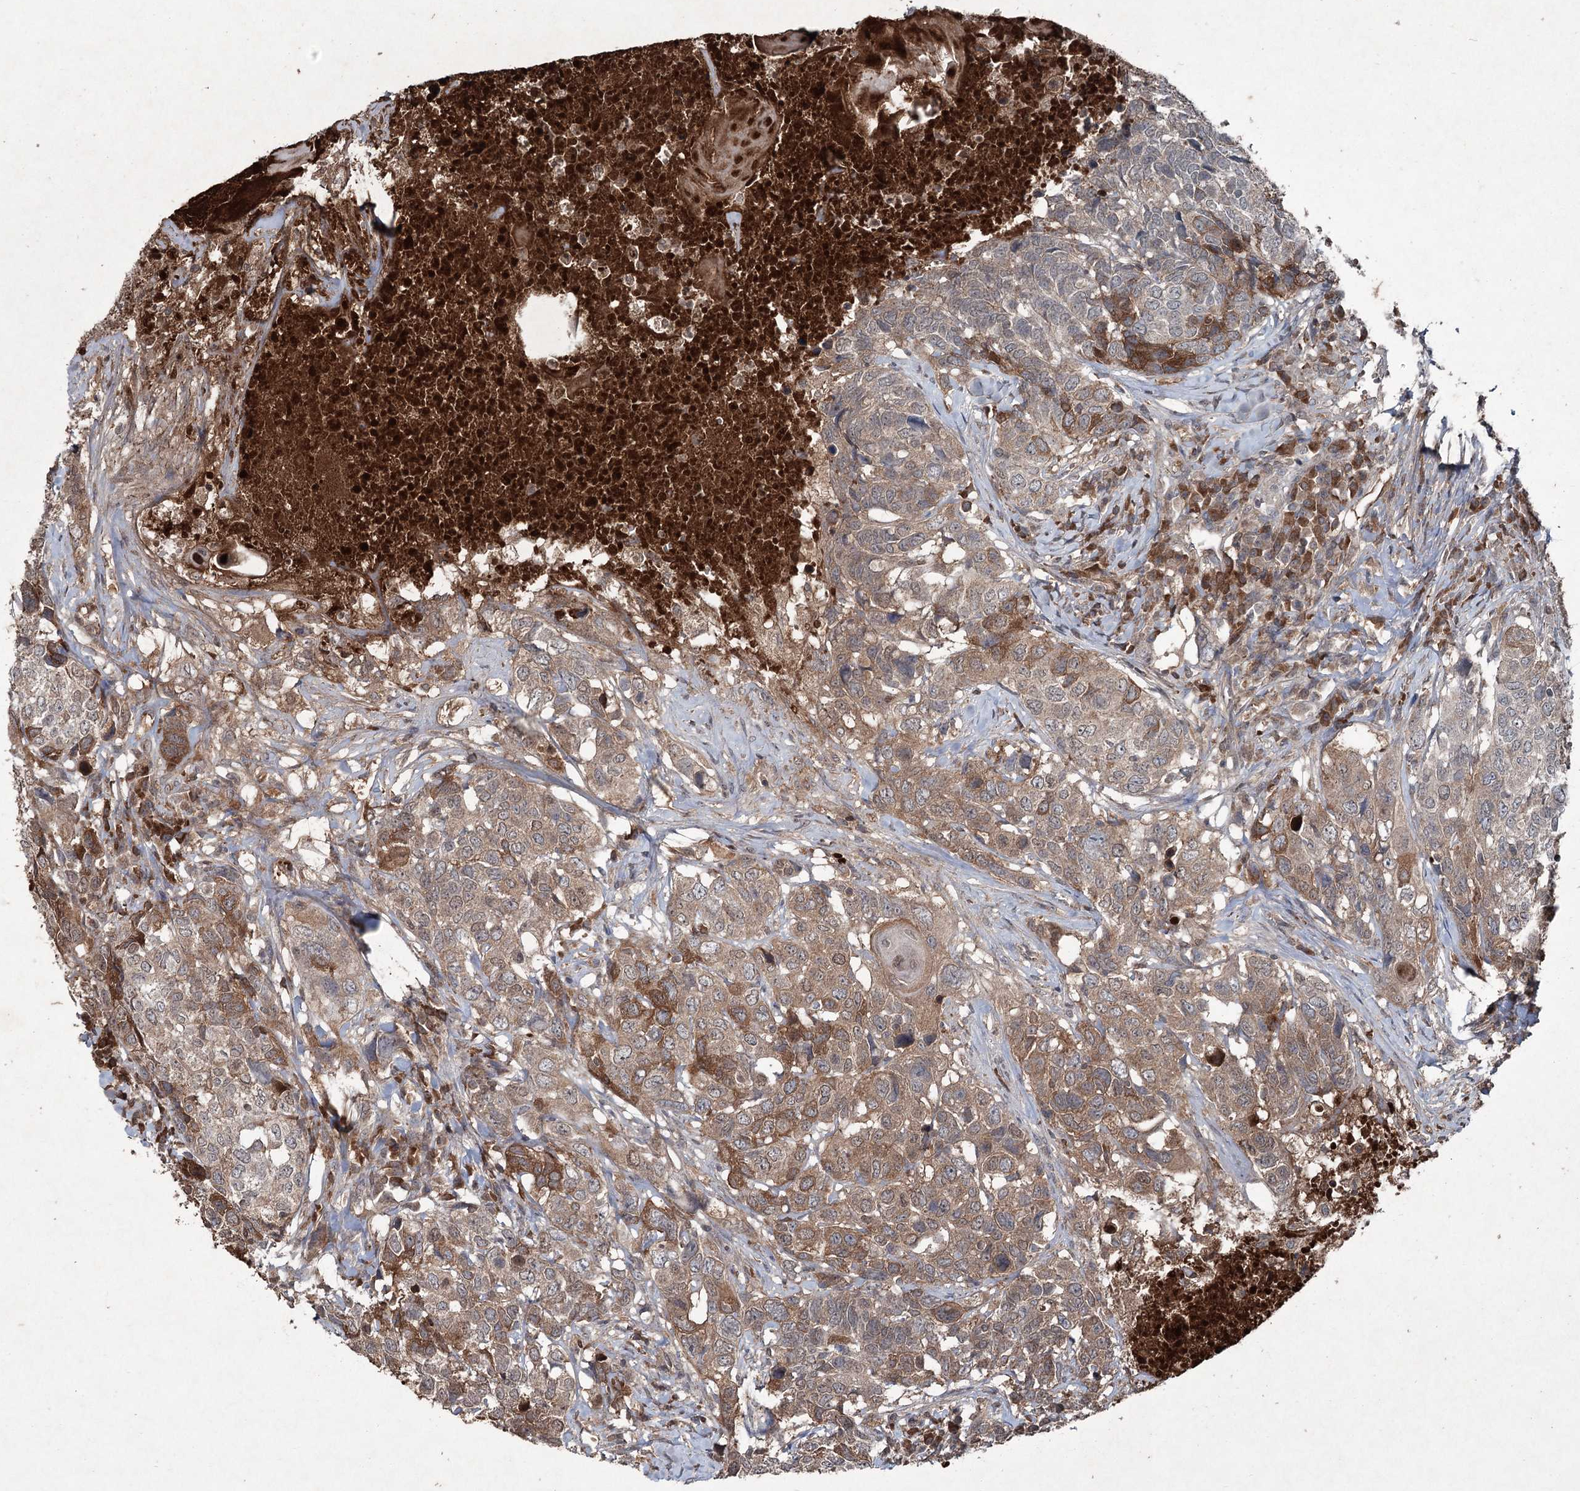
{"staining": {"intensity": "moderate", "quantity": "25%-75%", "location": "cytoplasmic/membranous"}, "tissue": "head and neck cancer", "cell_type": "Tumor cells", "image_type": "cancer", "snomed": [{"axis": "morphology", "description": "Squamous cell carcinoma, NOS"}, {"axis": "topography", "description": "Head-Neck"}], "caption": "Head and neck cancer was stained to show a protein in brown. There is medium levels of moderate cytoplasmic/membranous staining in approximately 25%-75% of tumor cells.", "gene": "PGLYRP2", "patient": {"sex": "male", "age": 66}}